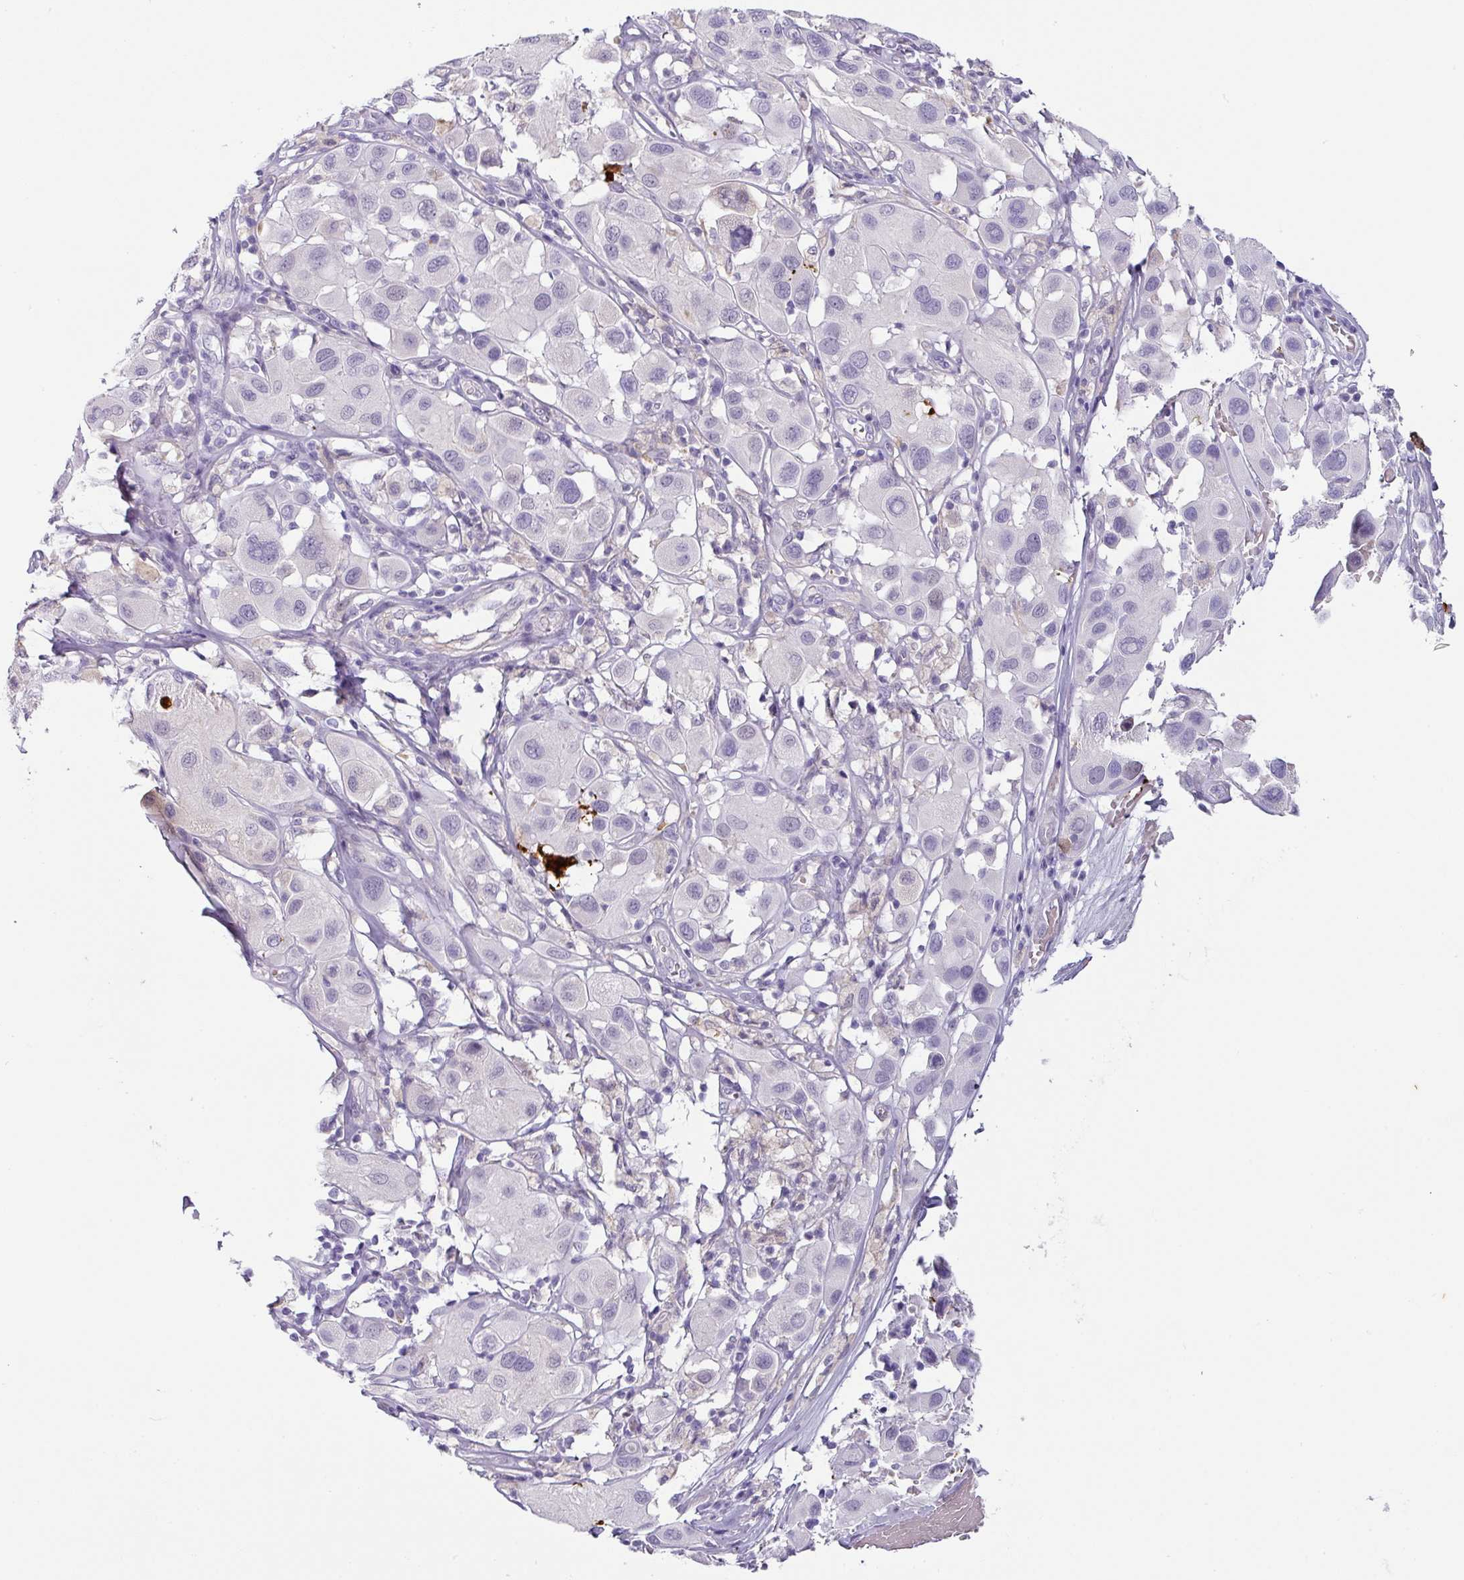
{"staining": {"intensity": "negative", "quantity": "none", "location": "none"}, "tissue": "melanoma", "cell_type": "Tumor cells", "image_type": "cancer", "snomed": [{"axis": "morphology", "description": "Malignant melanoma, Metastatic site"}, {"axis": "topography", "description": "Skin"}], "caption": "Melanoma was stained to show a protein in brown. There is no significant staining in tumor cells. Nuclei are stained in blue.", "gene": "OR52N1", "patient": {"sex": "male", "age": 41}}